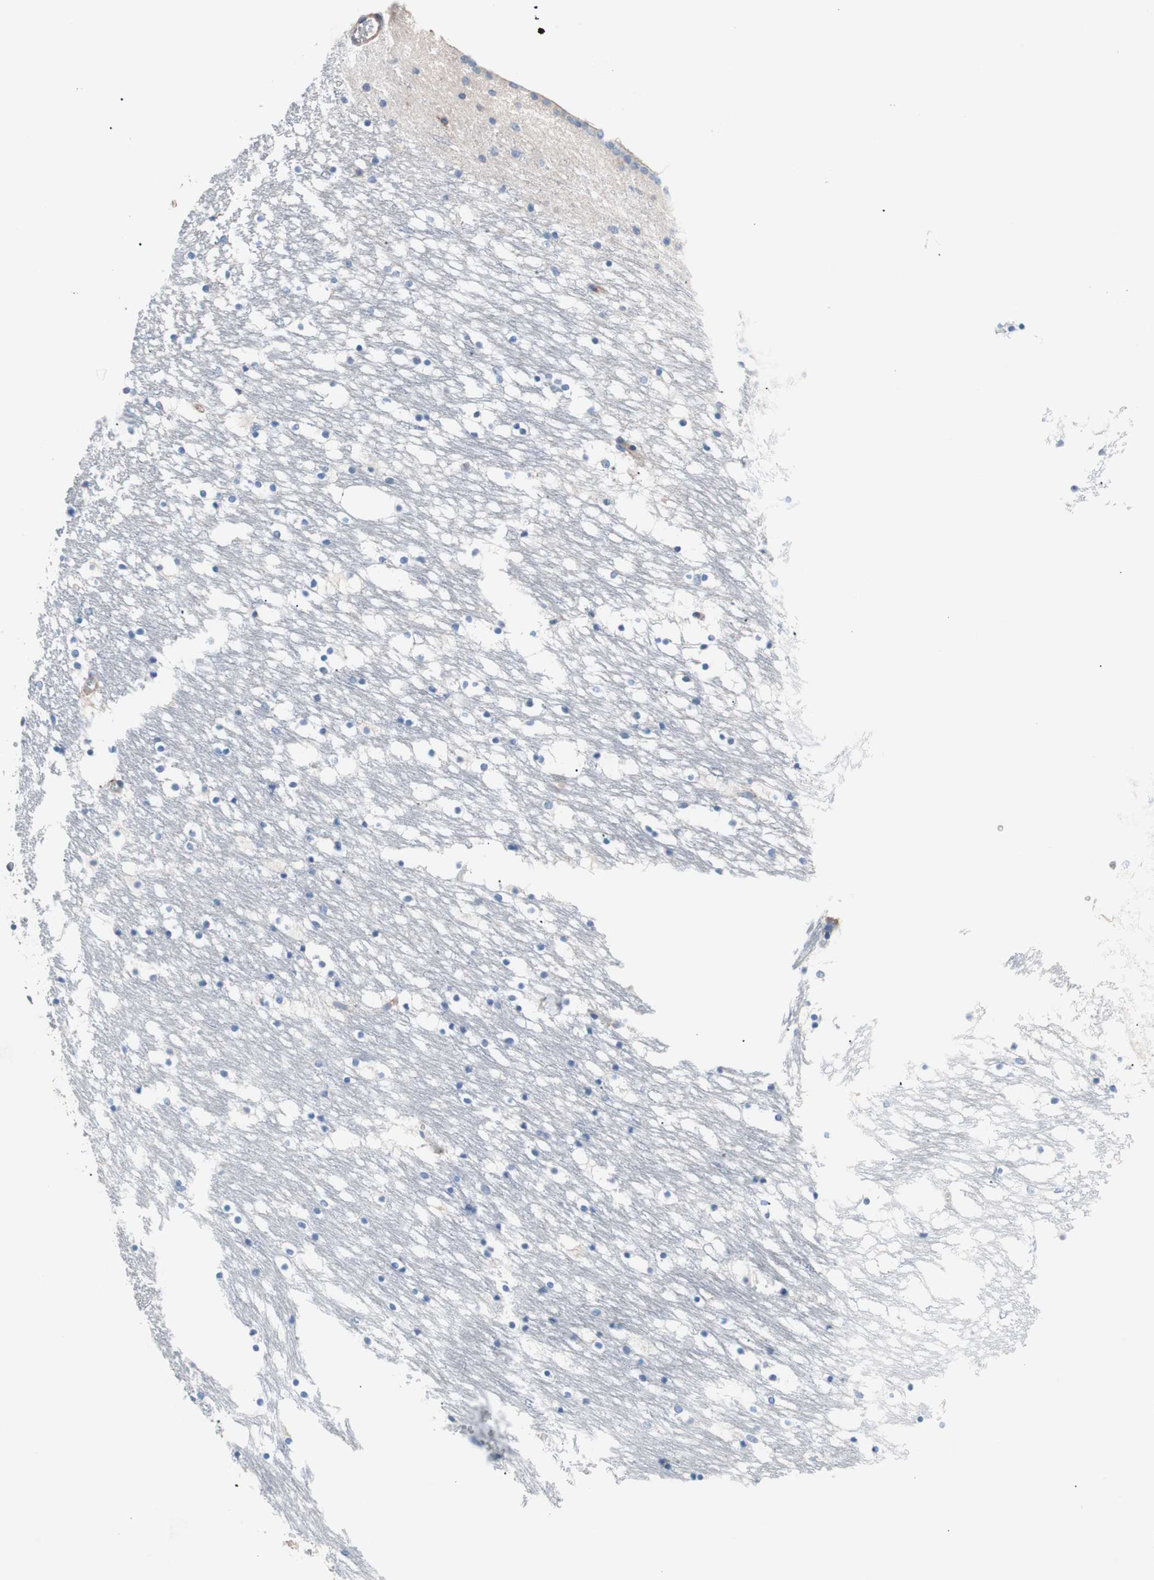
{"staining": {"intensity": "moderate", "quantity": "<25%", "location": "cytoplasmic/membranous"}, "tissue": "caudate", "cell_type": "Glial cells", "image_type": "normal", "snomed": [{"axis": "morphology", "description": "Normal tissue, NOS"}, {"axis": "topography", "description": "Lateral ventricle wall"}], "caption": "About <25% of glial cells in normal human caudate demonstrate moderate cytoplasmic/membranous protein staining as visualized by brown immunohistochemical staining.", "gene": "GPR160", "patient": {"sex": "male", "age": 45}}